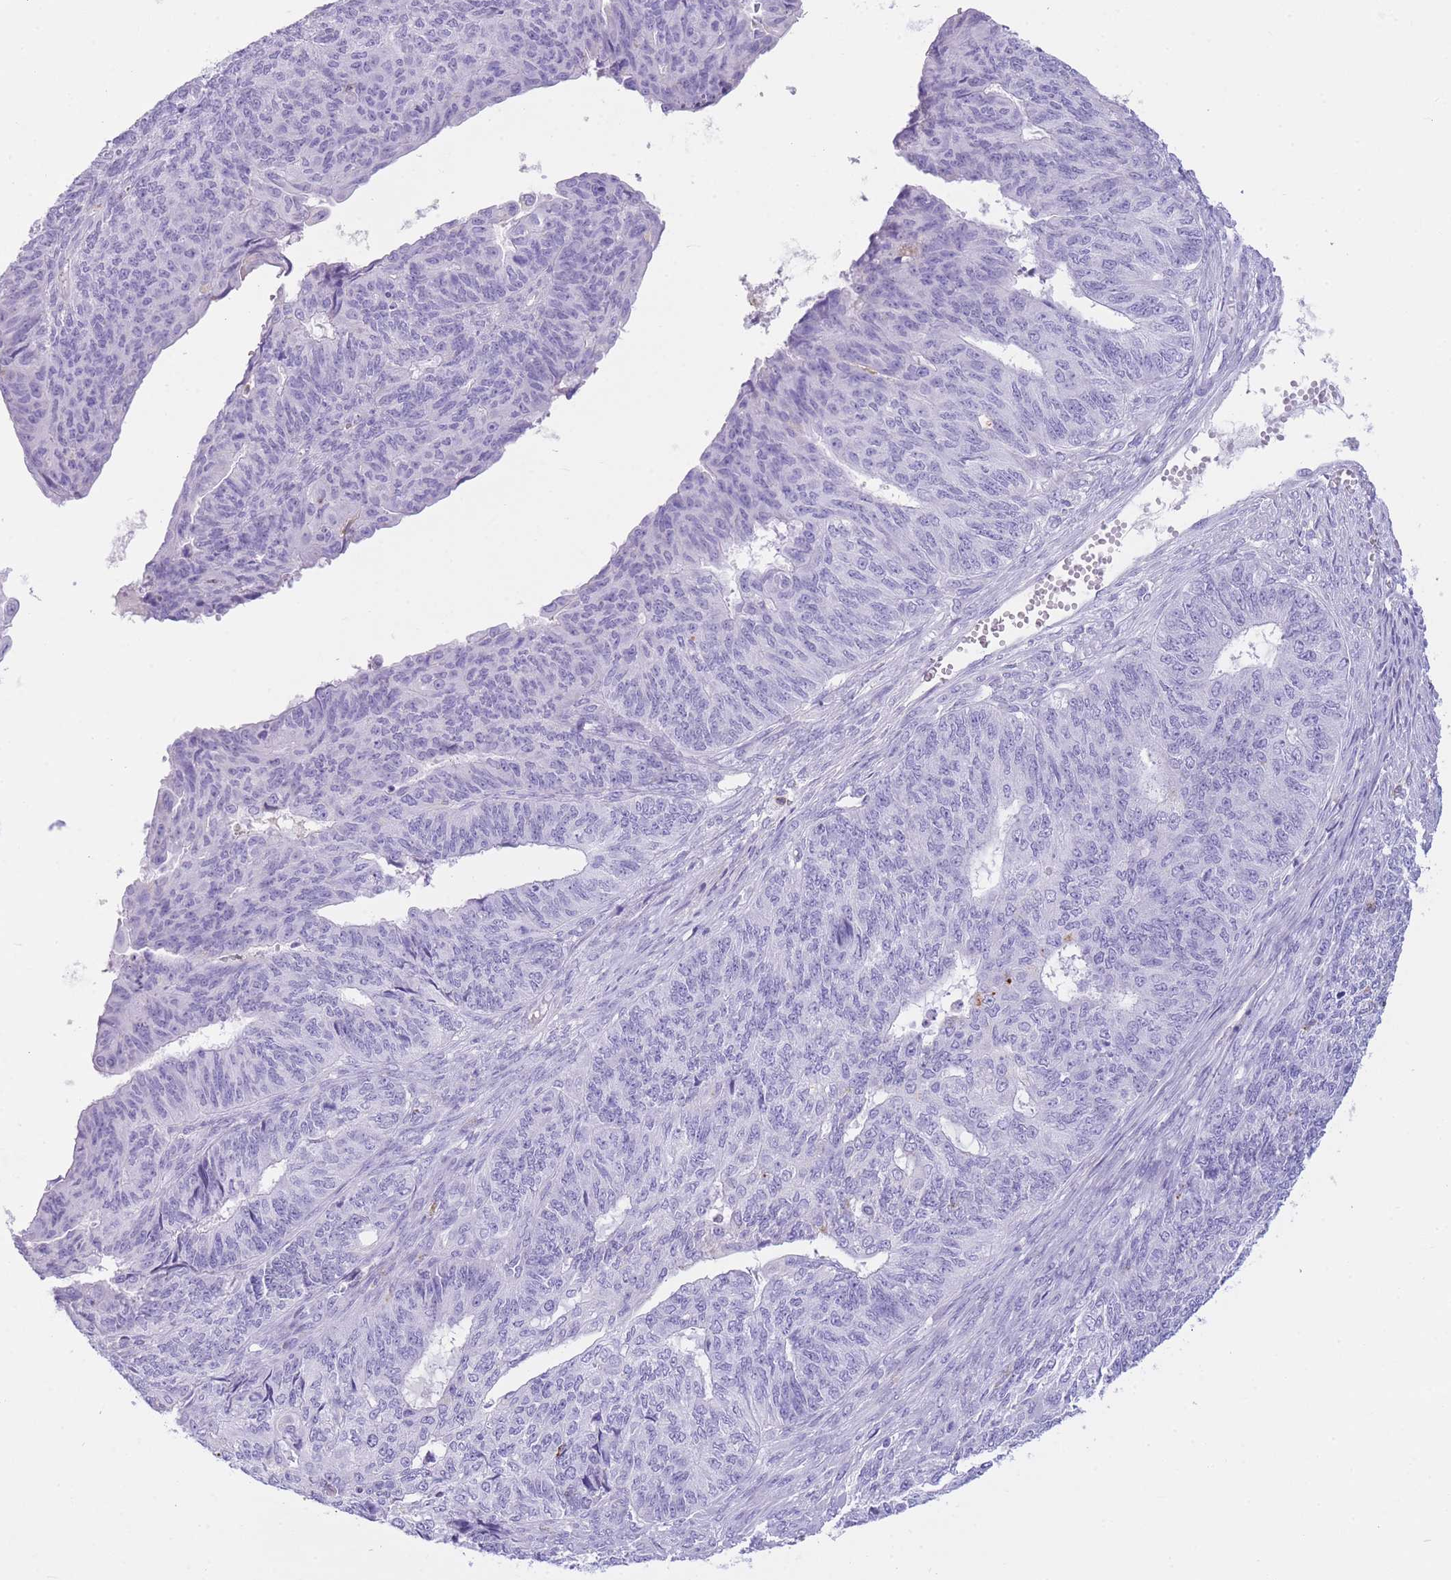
{"staining": {"intensity": "negative", "quantity": "none", "location": "none"}, "tissue": "endometrial cancer", "cell_type": "Tumor cells", "image_type": "cancer", "snomed": [{"axis": "morphology", "description": "Adenocarcinoma, NOS"}, {"axis": "topography", "description": "Endometrium"}], "caption": "Endometrial adenocarcinoma stained for a protein using immunohistochemistry demonstrates no positivity tumor cells.", "gene": "PLBD1", "patient": {"sex": "female", "age": 32}}